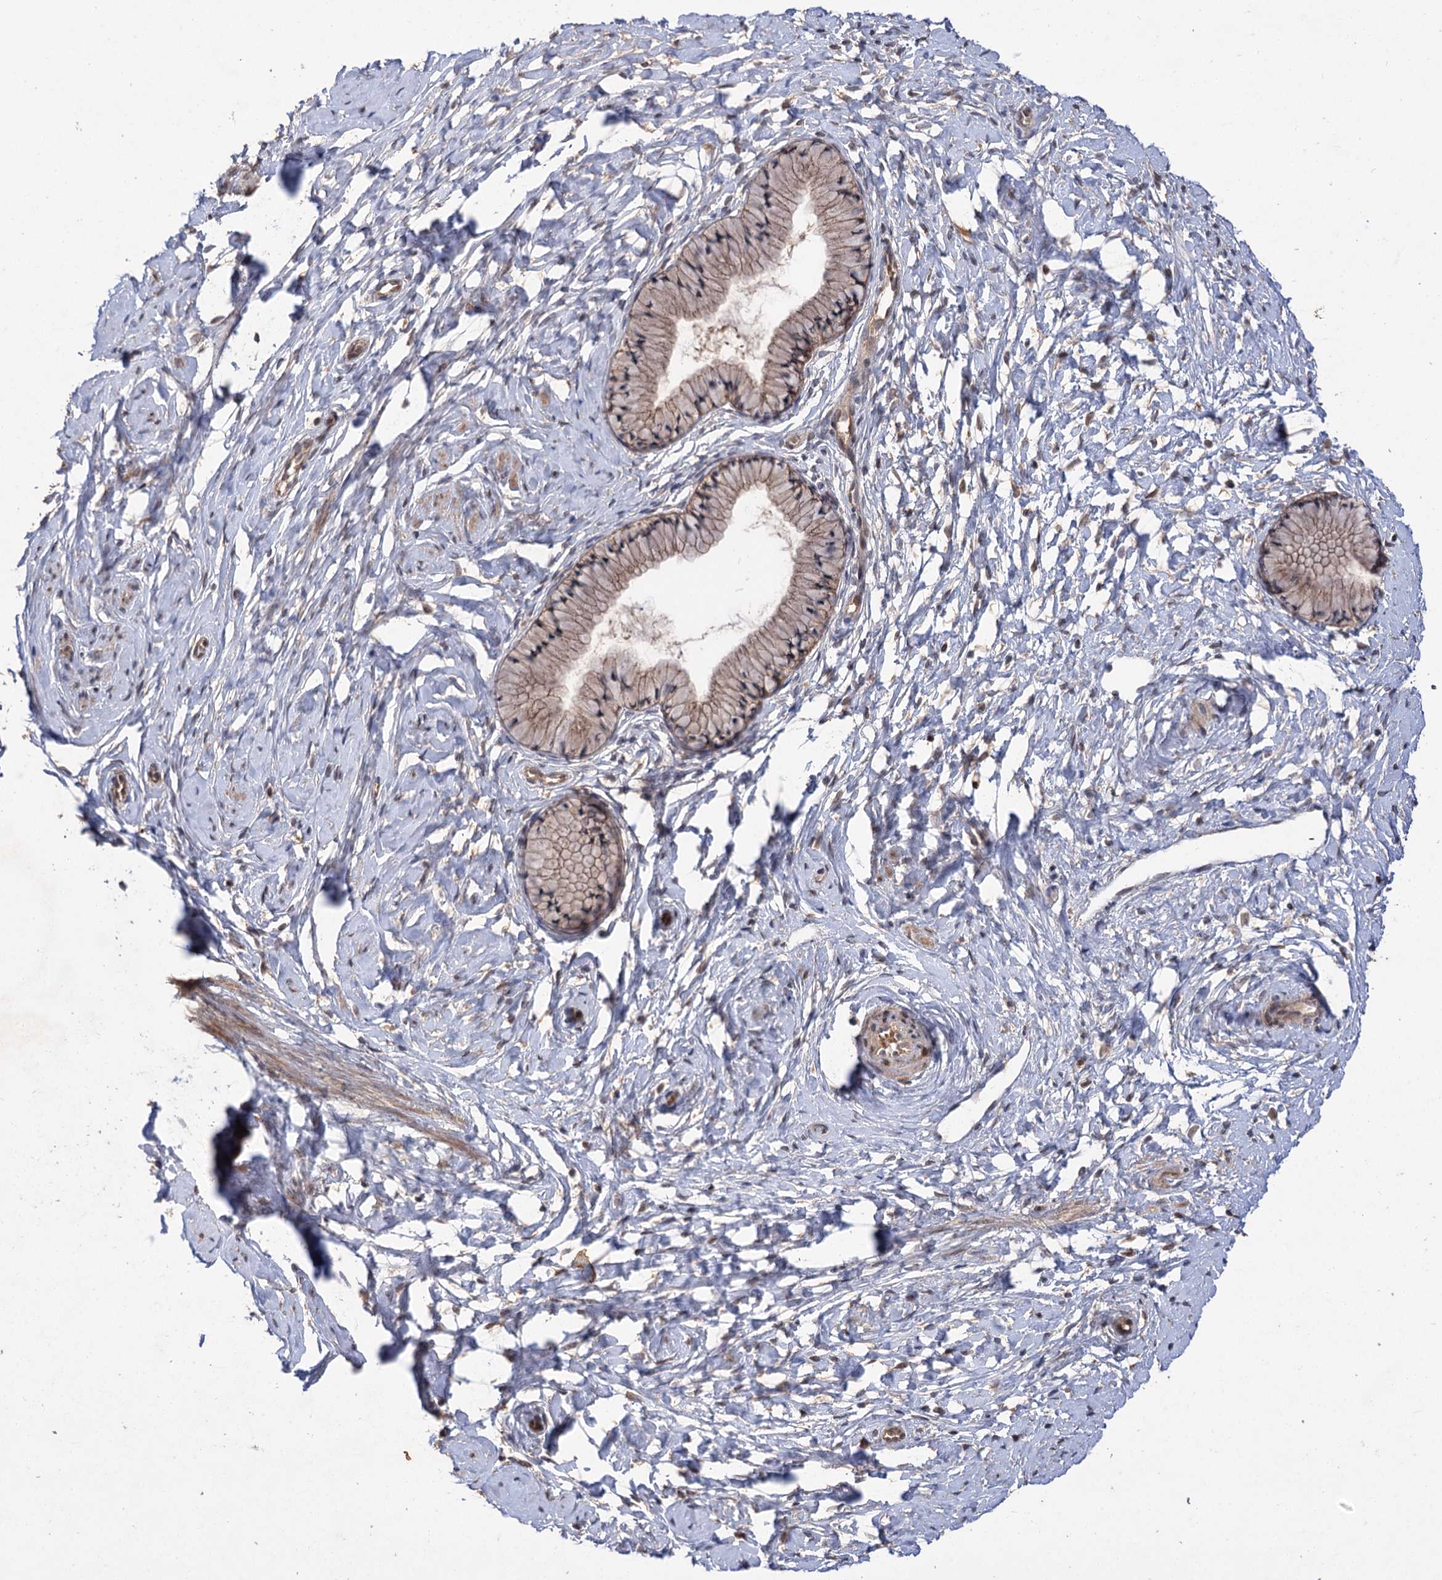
{"staining": {"intensity": "weak", "quantity": ">75%", "location": "cytoplasmic/membranous"}, "tissue": "cervix", "cell_type": "Glandular cells", "image_type": "normal", "snomed": [{"axis": "morphology", "description": "Normal tissue, NOS"}, {"axis": "topography", "description": "Cervix"}], "caption": "Protein analysis of unremarkable cervix demonstrates weak cytoplasmic/membranous staining in approximately >75% of glandular cells. (DAB (3,3'-diaminobenzidine) IHC, brown staining for protein, blue staining for nuclei).", "gene": "FBXW8", "patient": {"sex": "female", "age": 33}}